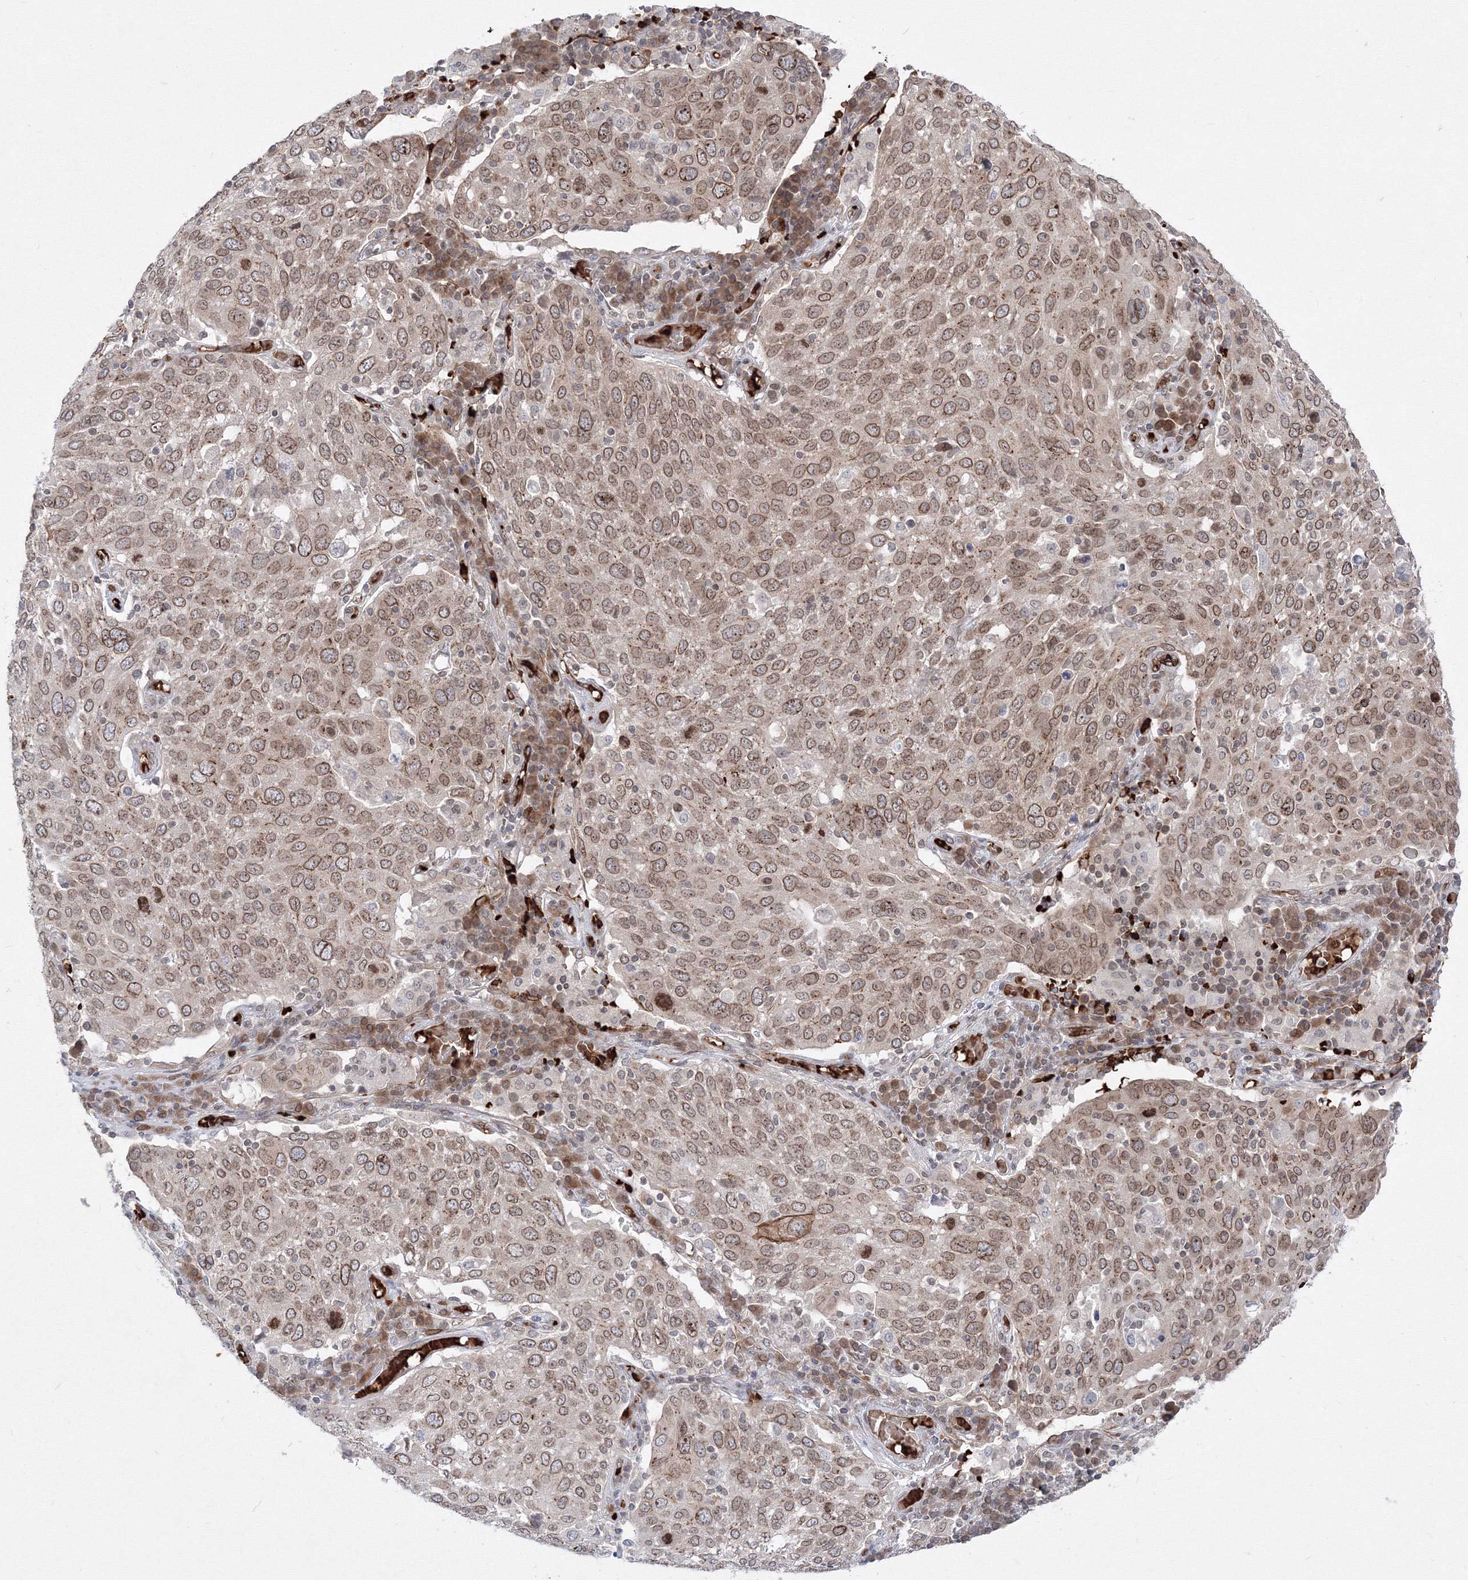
{"staining": {"intensity": "moderate", "quantity": ">75%", "location": "cytoplasmic/membranous,nuclear"}, "tissue": "lung cancer", "cell_type": "Tumor cells", "image_type": "cancer", "snomed": [{"axis": "morphology", "description": "Squamous cell carcinoma, NOS"}, {"axis": "topography", "description": "Lung"}], "caption": "Brown immunohistochemical staining in human lung squamous cell carcinoma displays moderate cytoplasmic/membranous and nuclear staining in approximately >75% of tumor cells. (DAB IHC with brightfield microscopy, high magnification).", "gene": "DNAJB2", "patient": {"sex": "male", "age": 65}}